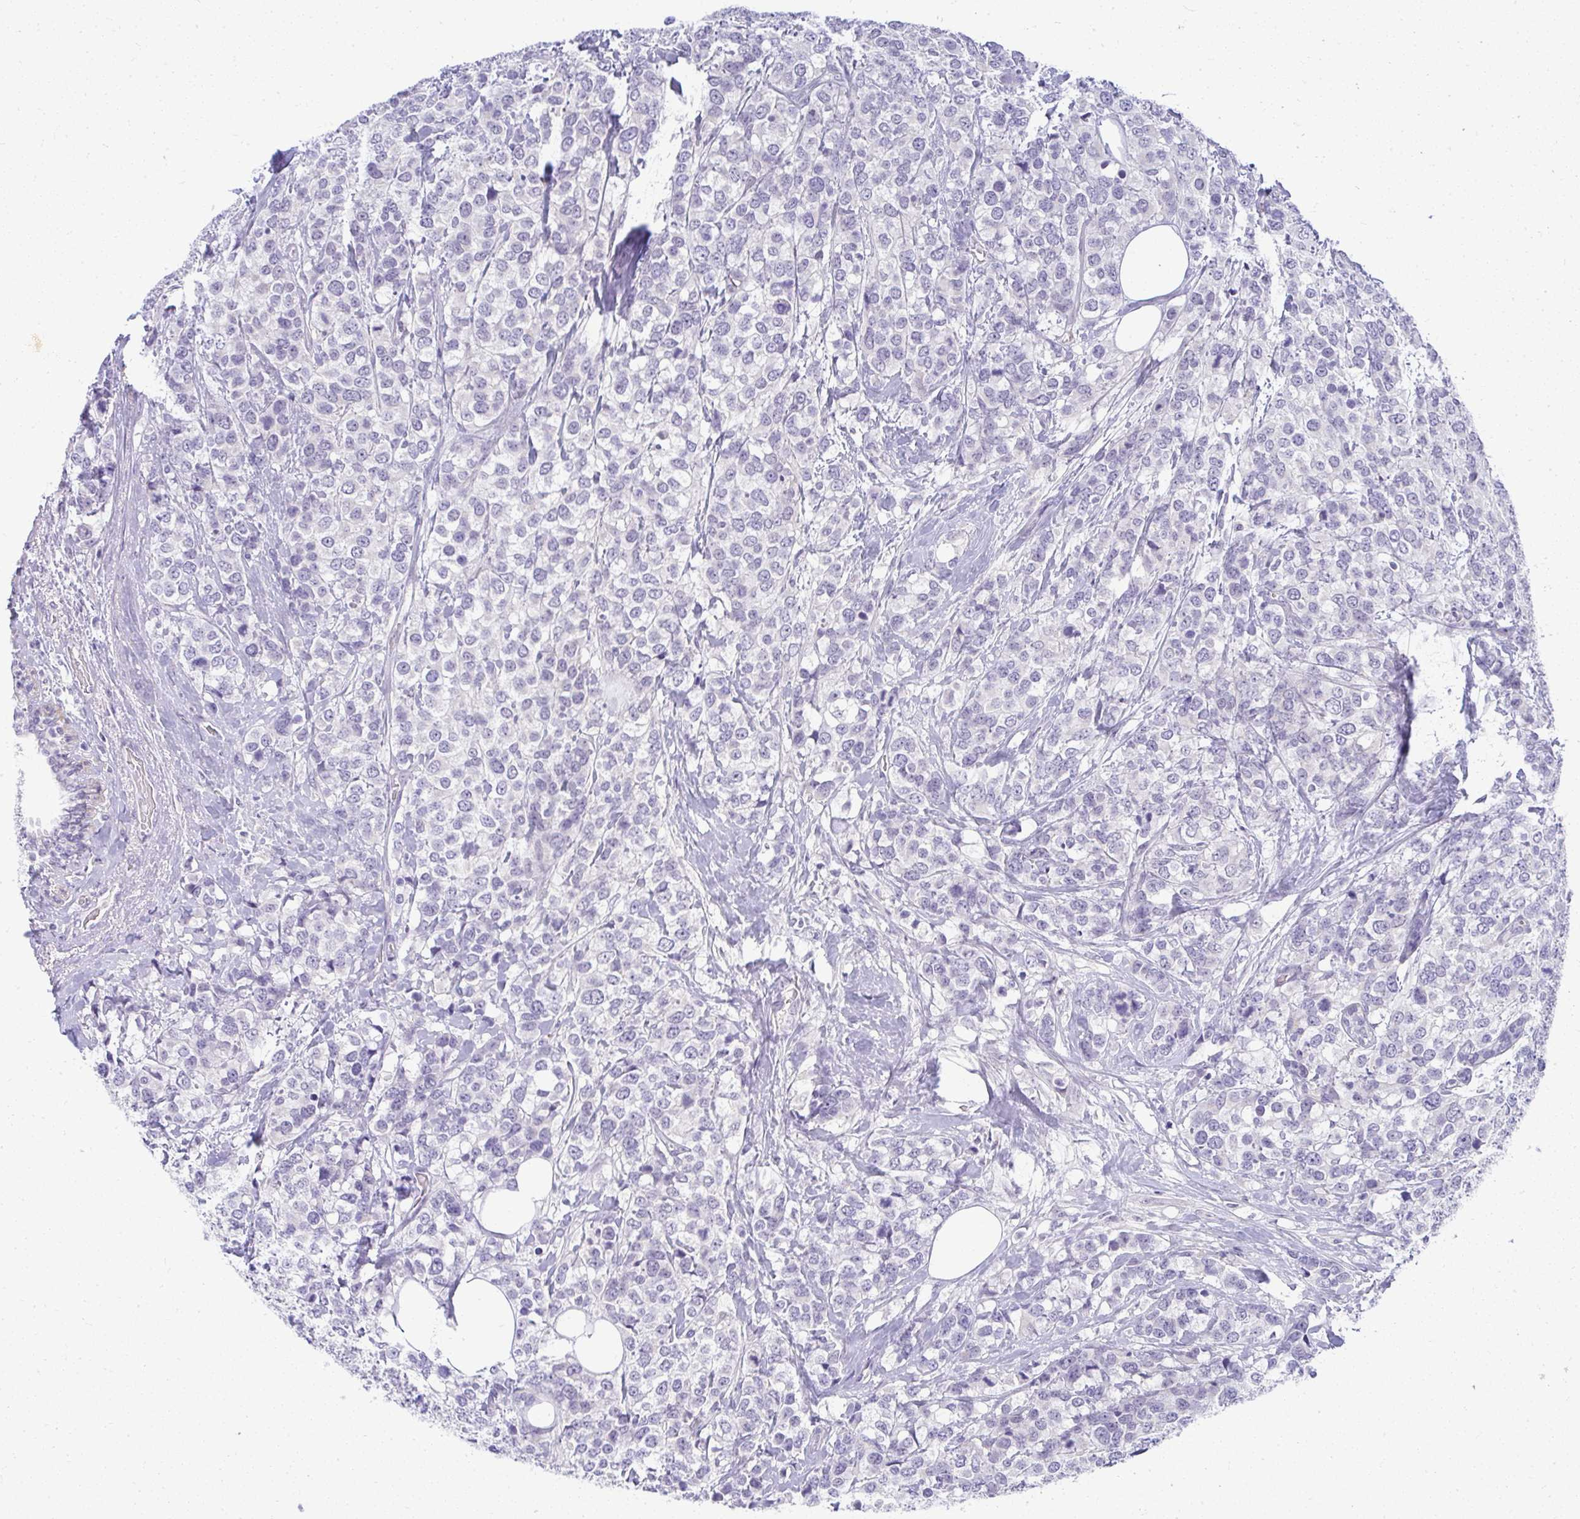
{"staining": {"intensity": "negative", "quantity": "none", "location": "none"}, "tissue": "breast cancer", "cell_type": "Tumor cells", "image_type": "cancer", "snomed": [{"axis": "morphology", "description": "Lobular carcinoma"}, {"axis": "topography", "description": "Breast"}], "caption": "Tumor cells show no significant protein staining in lobular carcinoma (breast). (DAB (3,3'-diaminobenzidine) immunohistochemistry (IHC), high magnification).", "gene": "TEX33", "patient": {"sex": "female", "age": 59}}